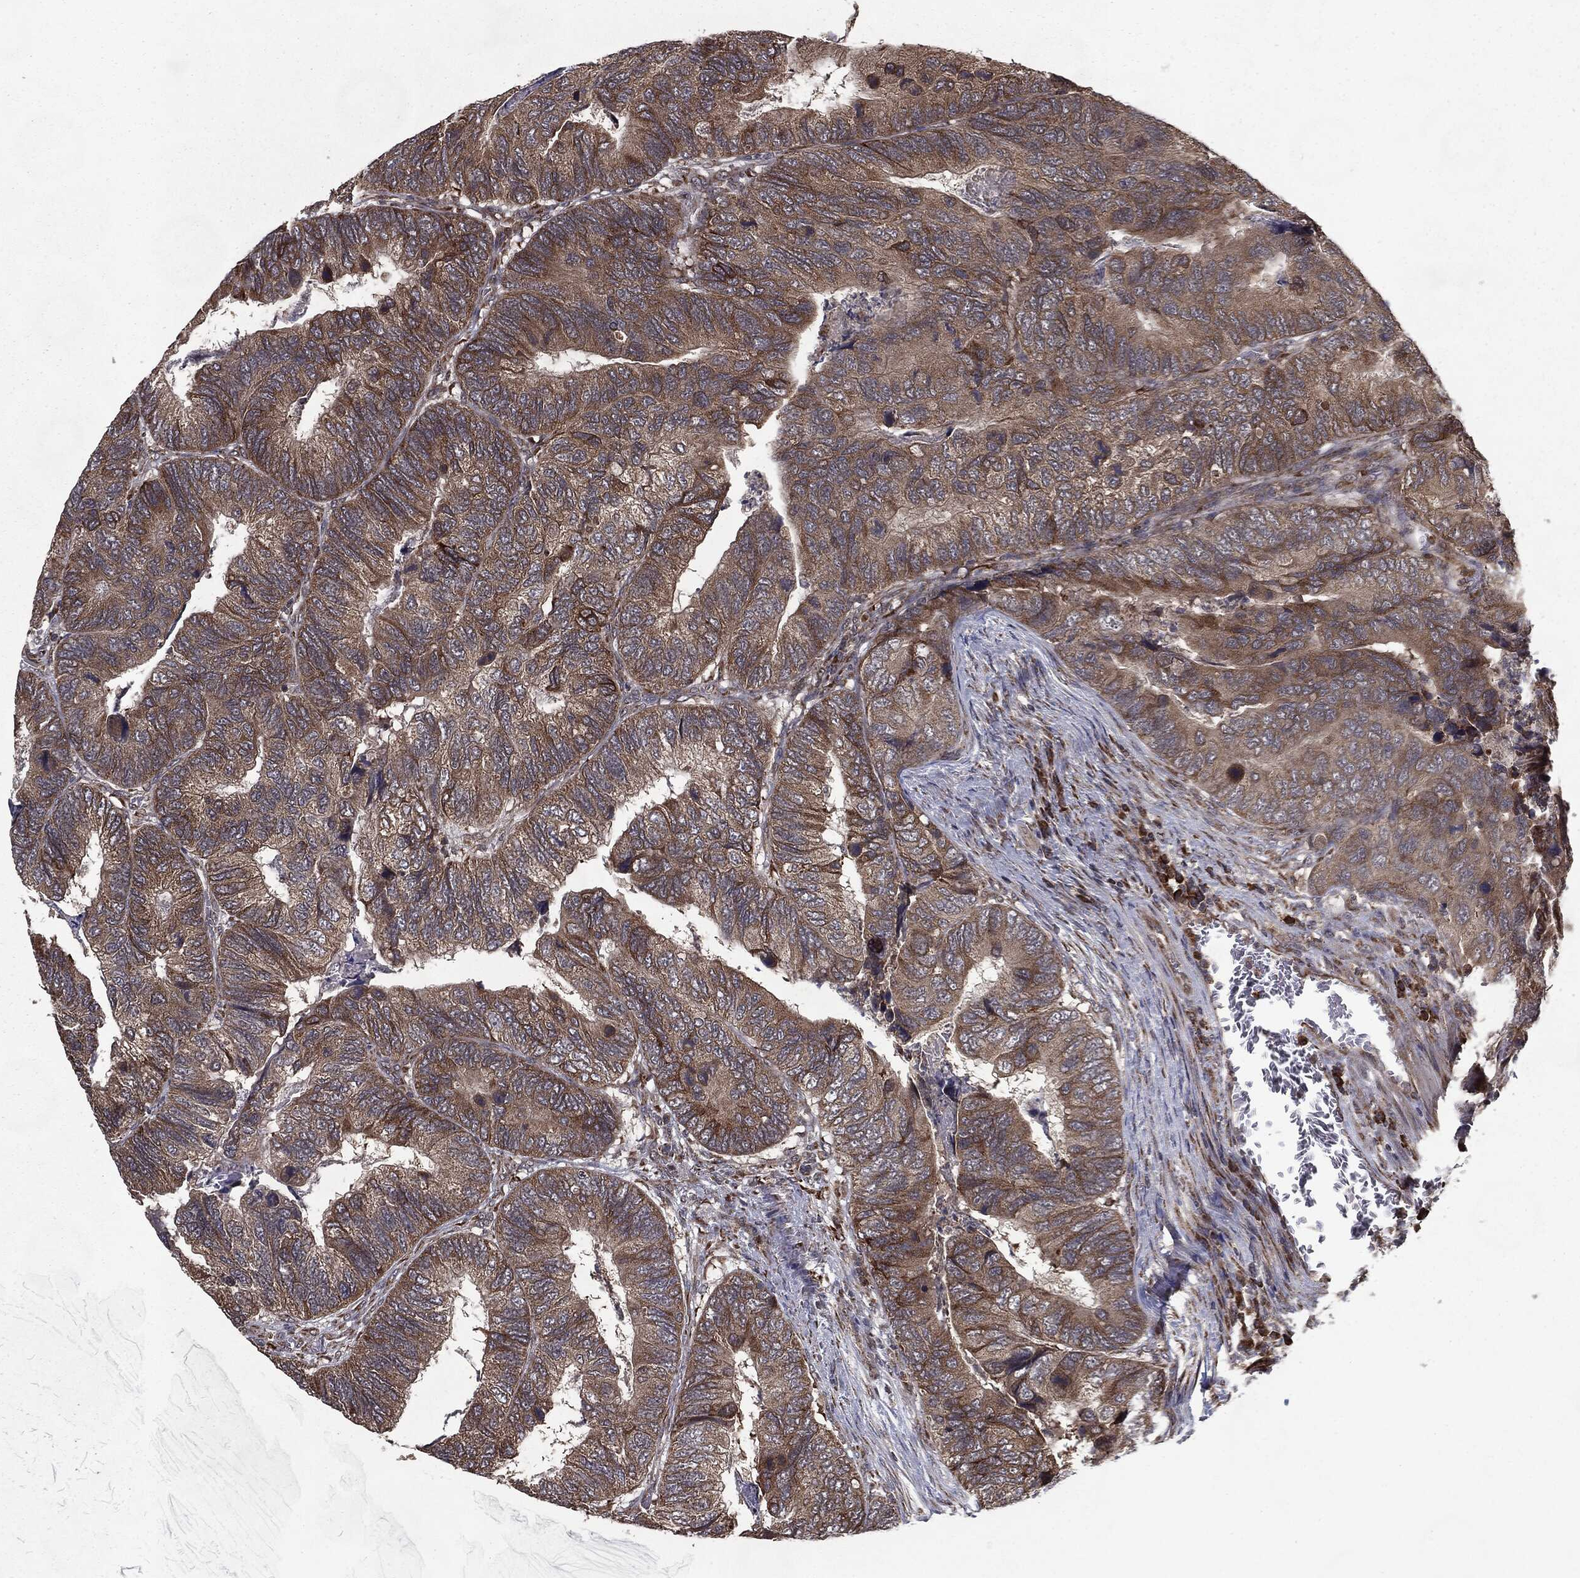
{"staining": {"intensity": "strong", "quantity": "25%-75%", "location": "cytoplasmic/membranous"}, "tissue": "colorectal cancer", "cell_type": "Tumor cells", "image_type": "cancer", "snomed": [{"axis": "morphology", "description": "Adenocarcinoma, NOS"}, {"axis": "topography", "description": "Colon"}], "caption": "Protein staining of adenocarcinoma (colorectal) tissue demonstrates strong cytoplasmic/membranous positivity in approximately 25%-75% of tumor cells.", "gene": "HDAC5", "patient": {"sex": "female", "age": 67}}